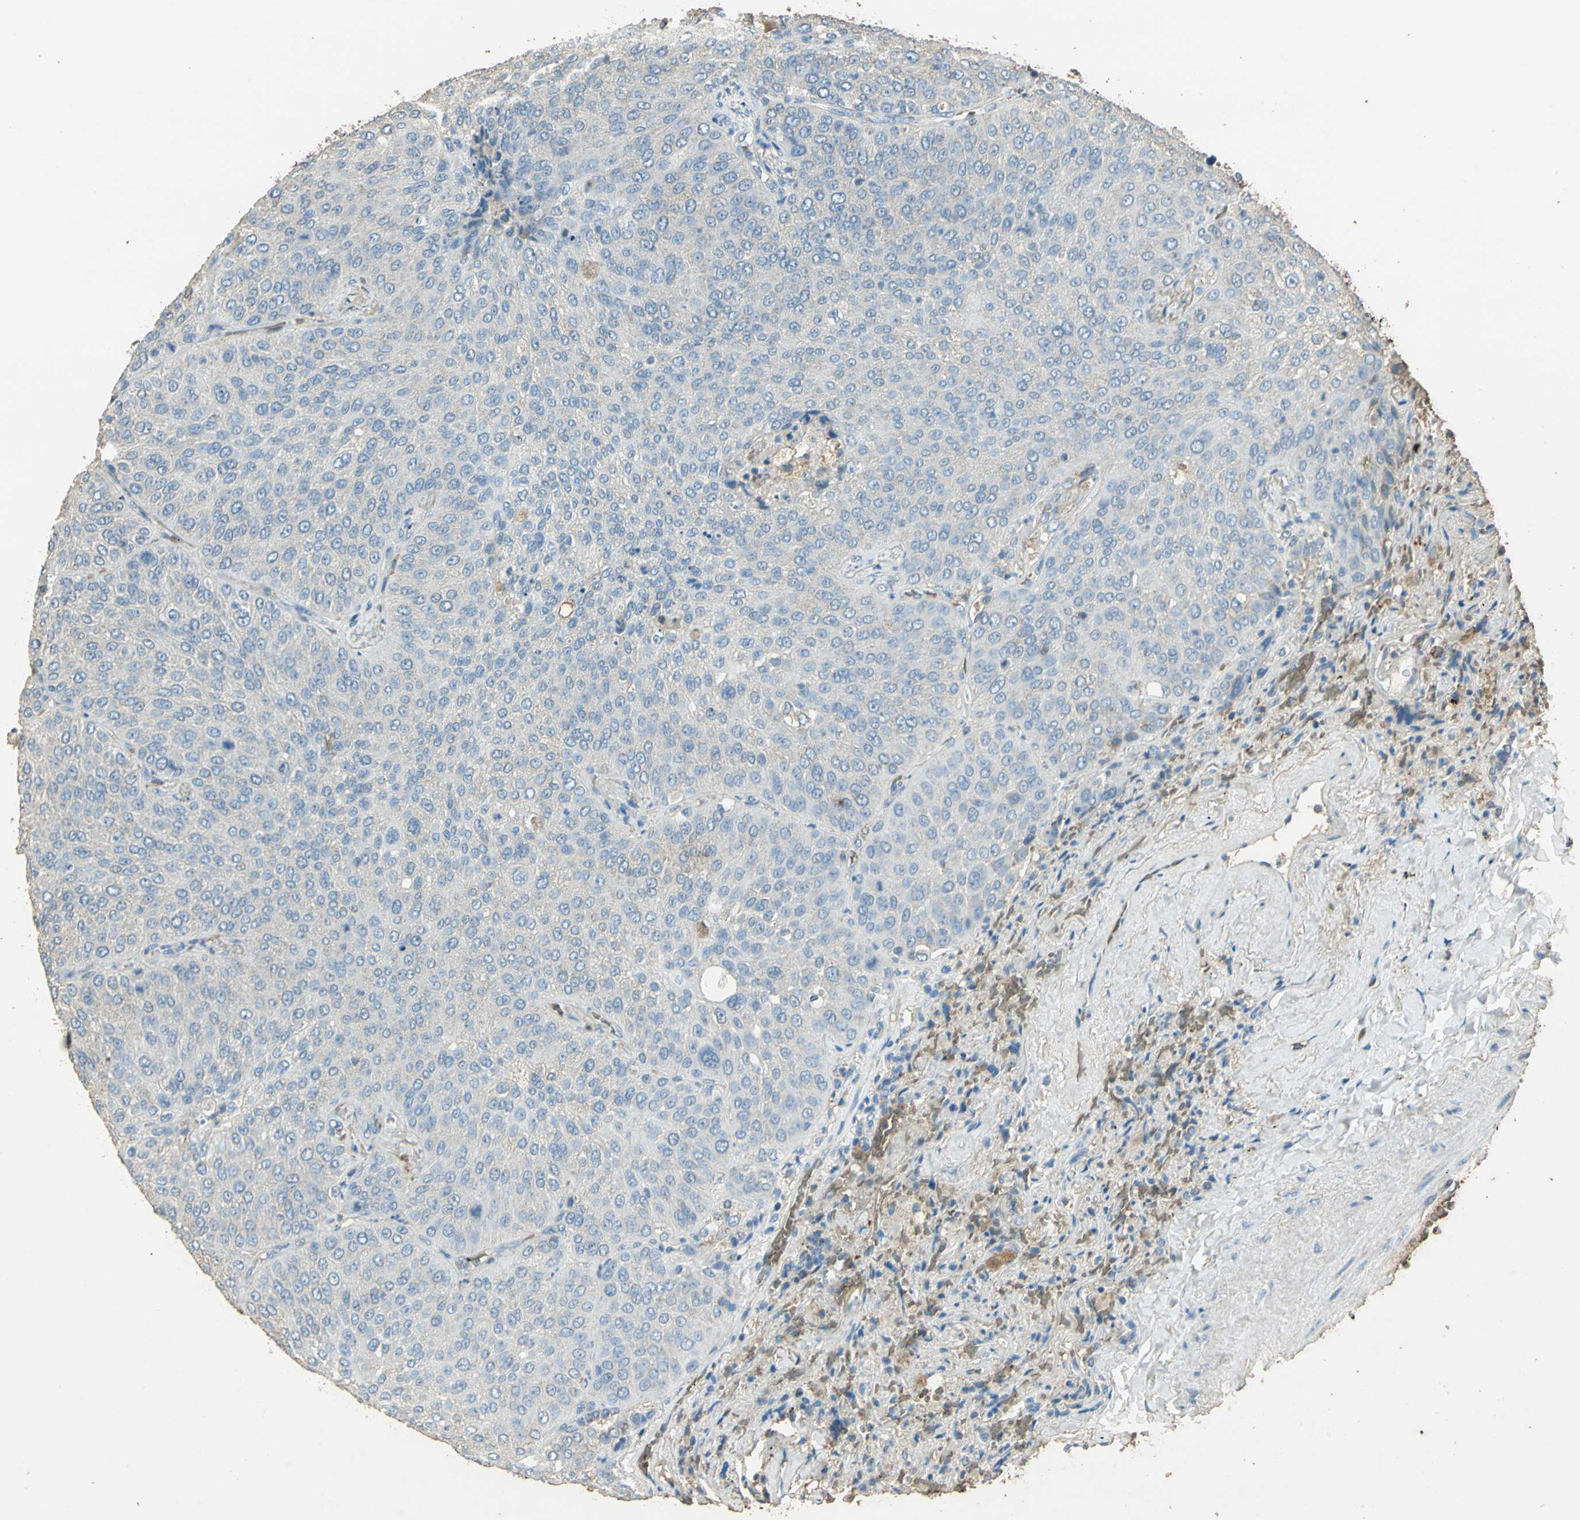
{"staining": {"intensity": "negative", "quantity": "none", "location": "none"}, "tissue": "lung cancer", "cell_type": "Tumor cells", "image_type": "cancer", "snomed": [{"axis": "morphology", "description": "Squamous cell carcinoma, NOS"}, {"axis": "topography", "description": "Lung"}], "caption": "An immunohistochemistry (IHC) photomicrograph of lung cancer is shown. There is no staining in tumor cells of lung cancer. The staining is performed using DAB (3,3'-diaminobenzidine) brown chromogen with nuclei counter-stained in using hematoxylin.", "gene": "TRAPPC2", "patient": {"sex": "male", "age": 54}}